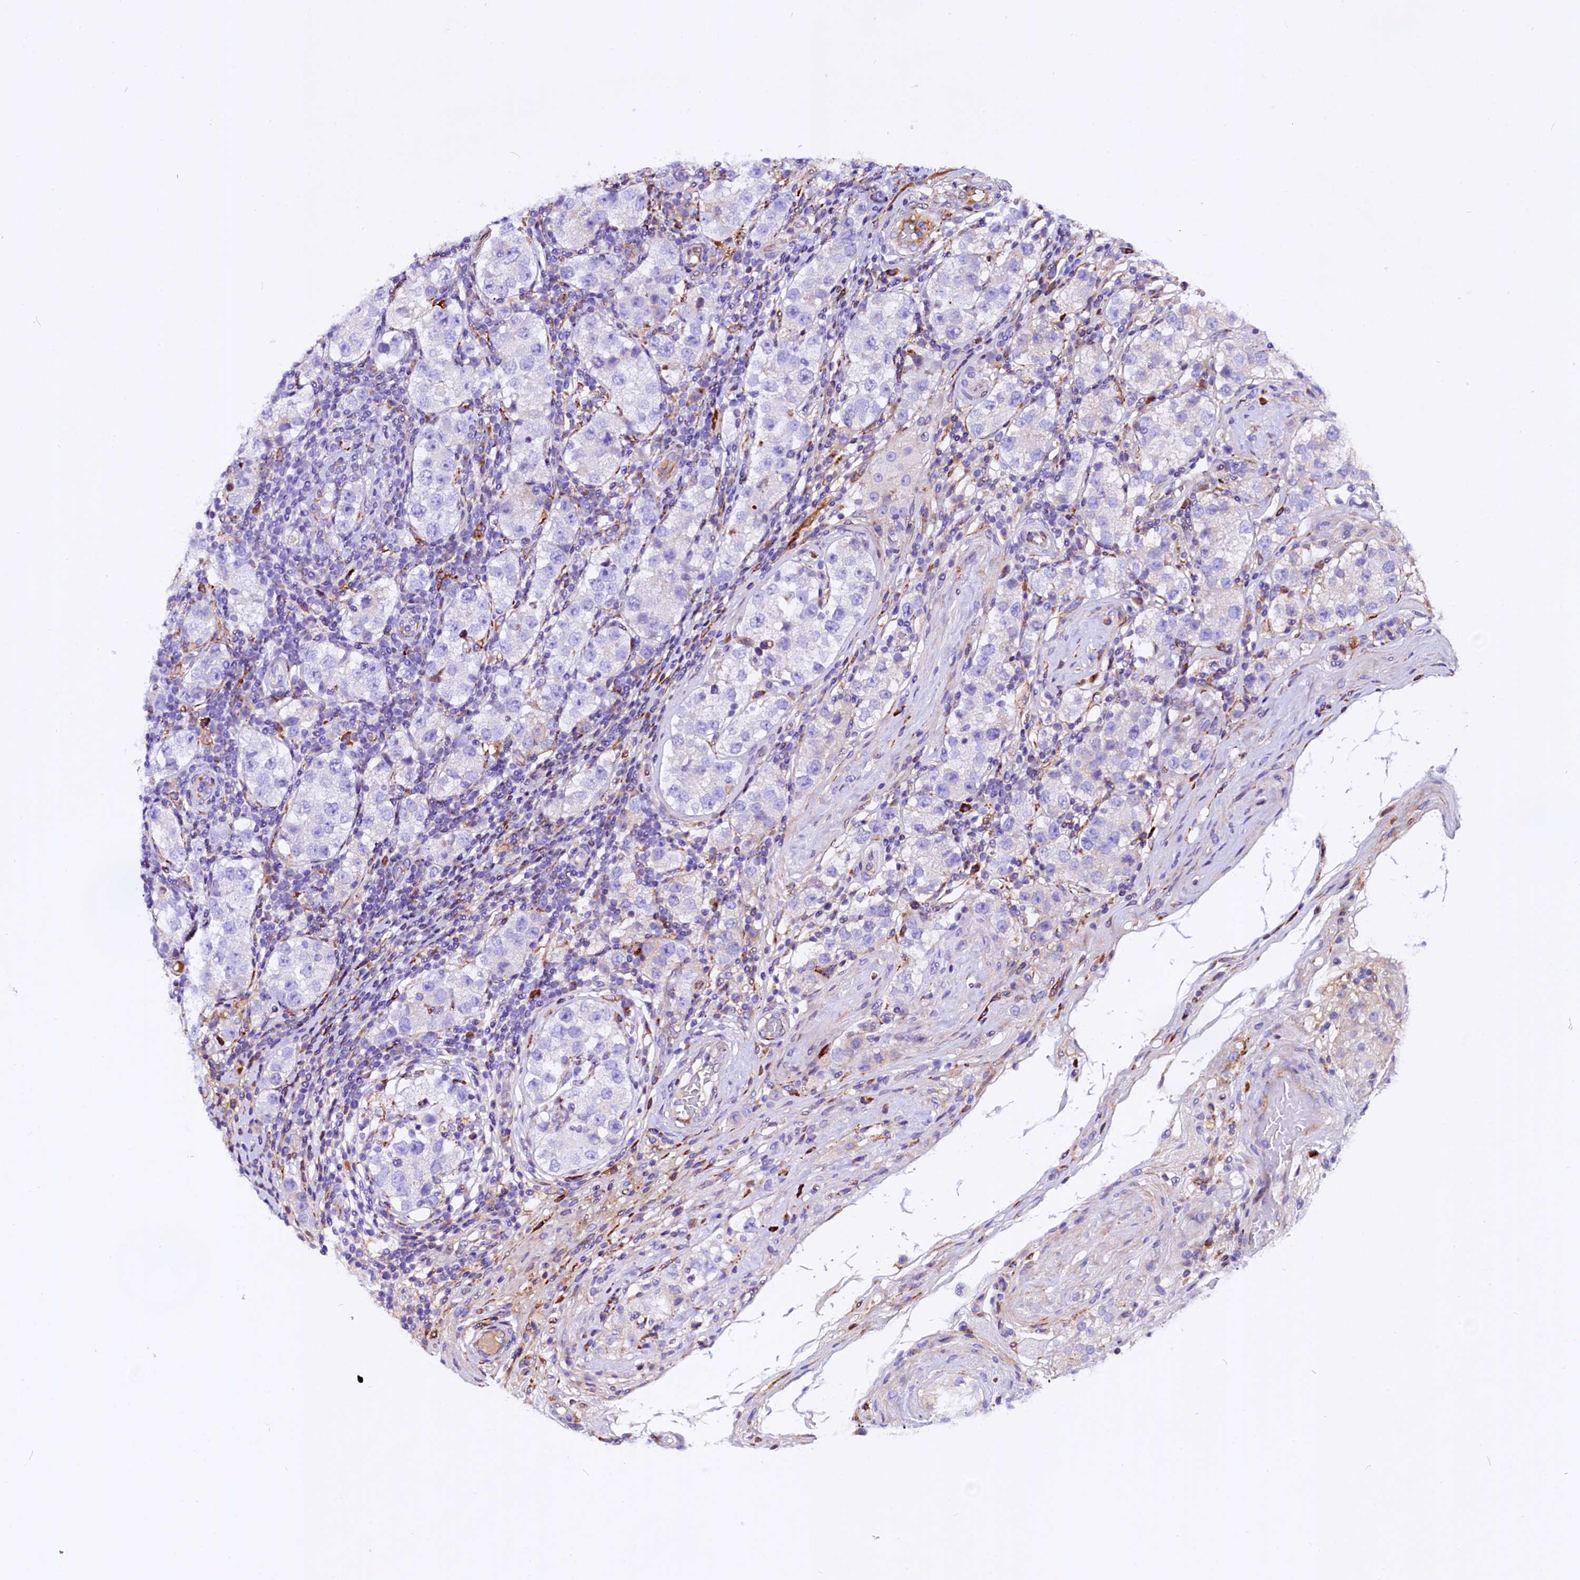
{"staining": {"intensity": "negative", "quantity": "none", "location": "none"}, "tissue": "testis cancer", "cell_type": "Tumor cells", "image_type": "cancer", "snomed": [{"axis": "morphology", "description": "Seminoma, NOS"}, {"axis": "topography", "description": "Testis"}], "caption": "Immunohistochemistry of seminoma (testis) demonstrates no staining in tumor cells.", "gene": "CMTR2", "patient": {"sex": "male", "age": 34}}